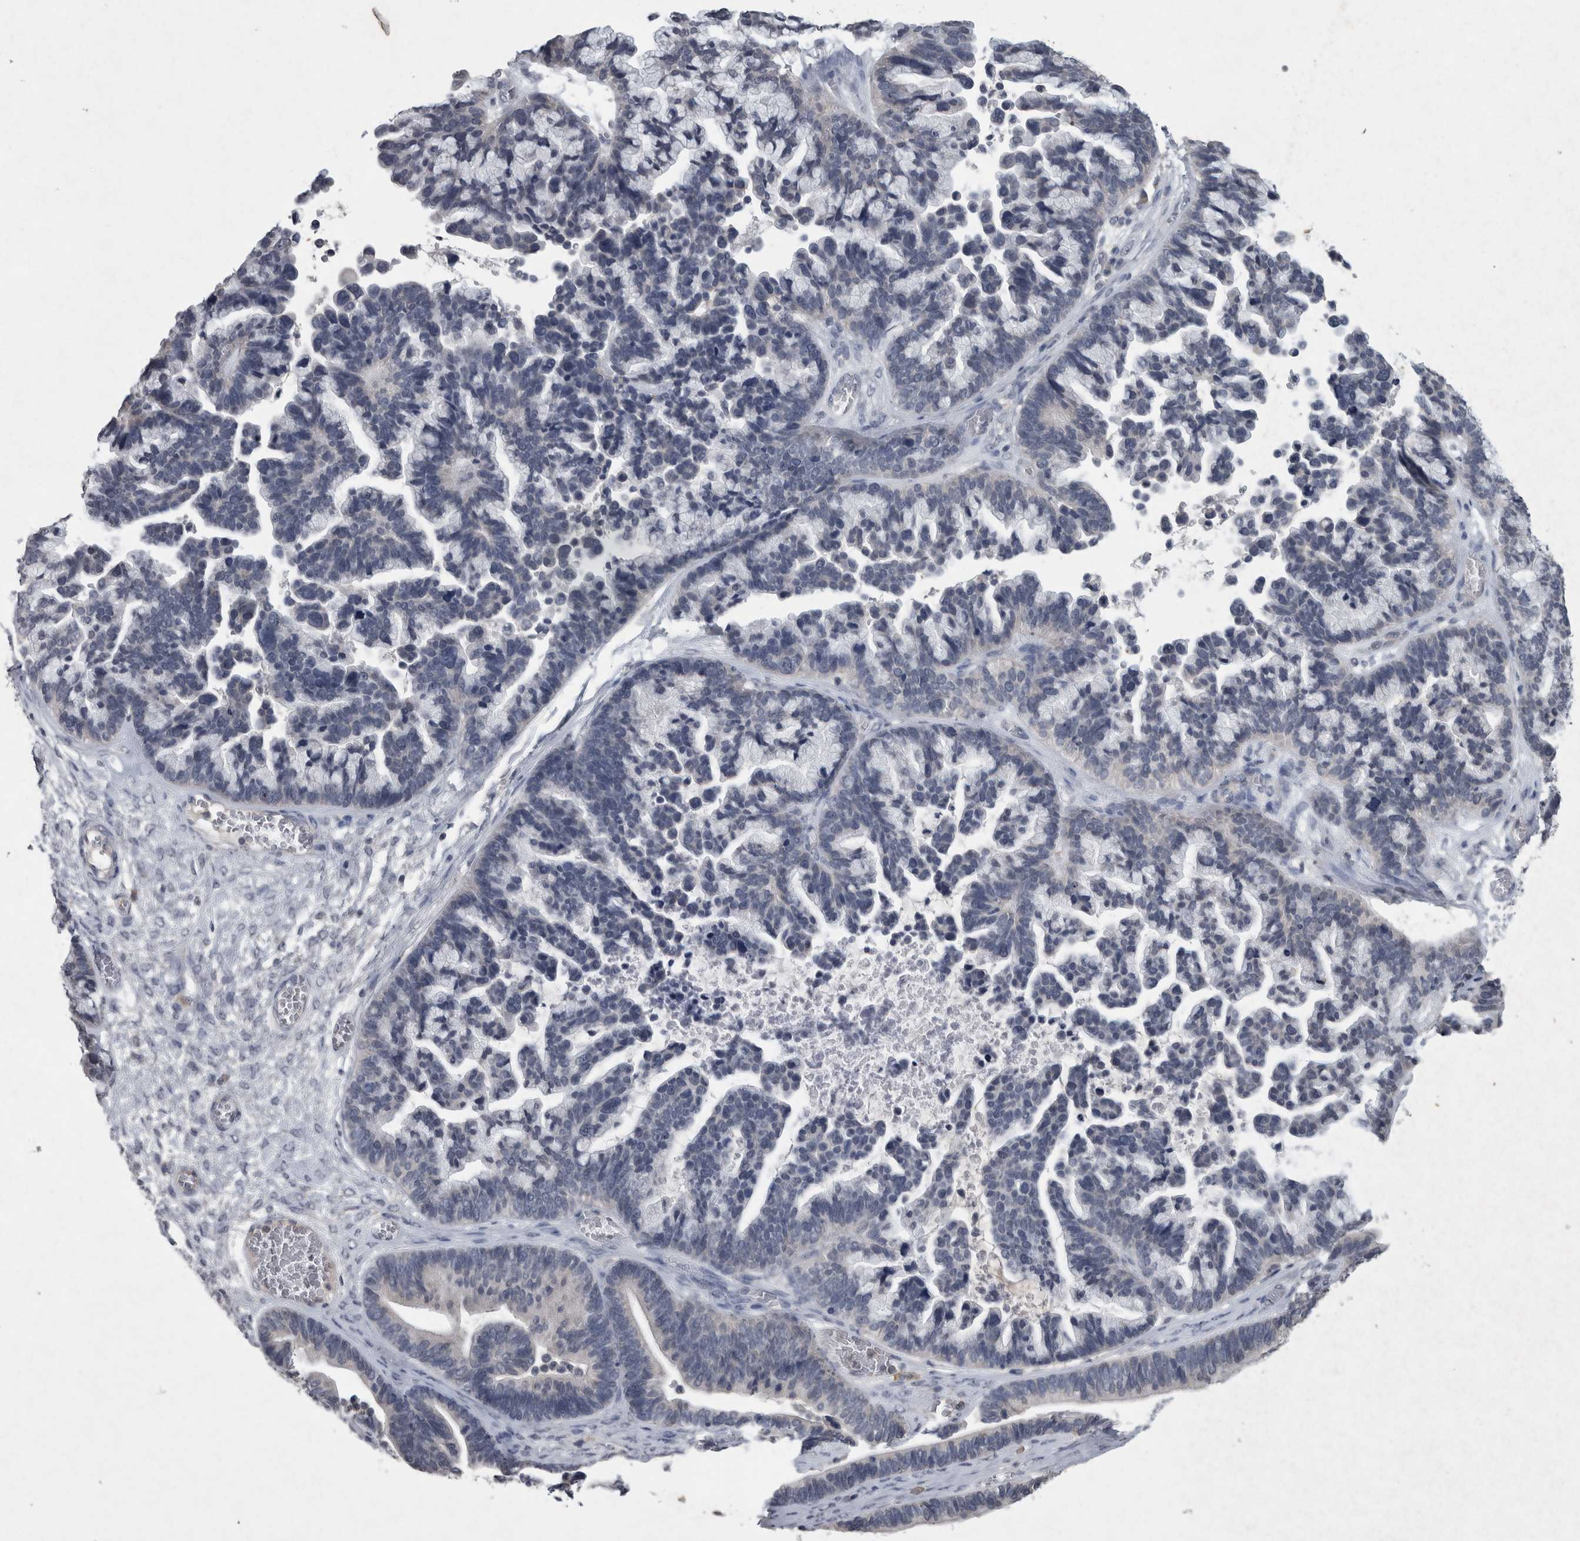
{"staining": {"intensity": "negative", "quantity": "none", "location": "none"}, "tissue": "ovarian cancer", "cell_type": "Tumor cells", "image_type": "cancer", "snomed": [{"axis": "morphology", "description": "Cystadenocarcinoma, serous, NOS"}, {"axis": "topography", "description": "Ovary"}], "caption": "The photomicrograph demonstrates no staining of tumor cells in ovarian cancer.", "gene": "WNT7A", "patient": {"sex": "female", "age": 56}}